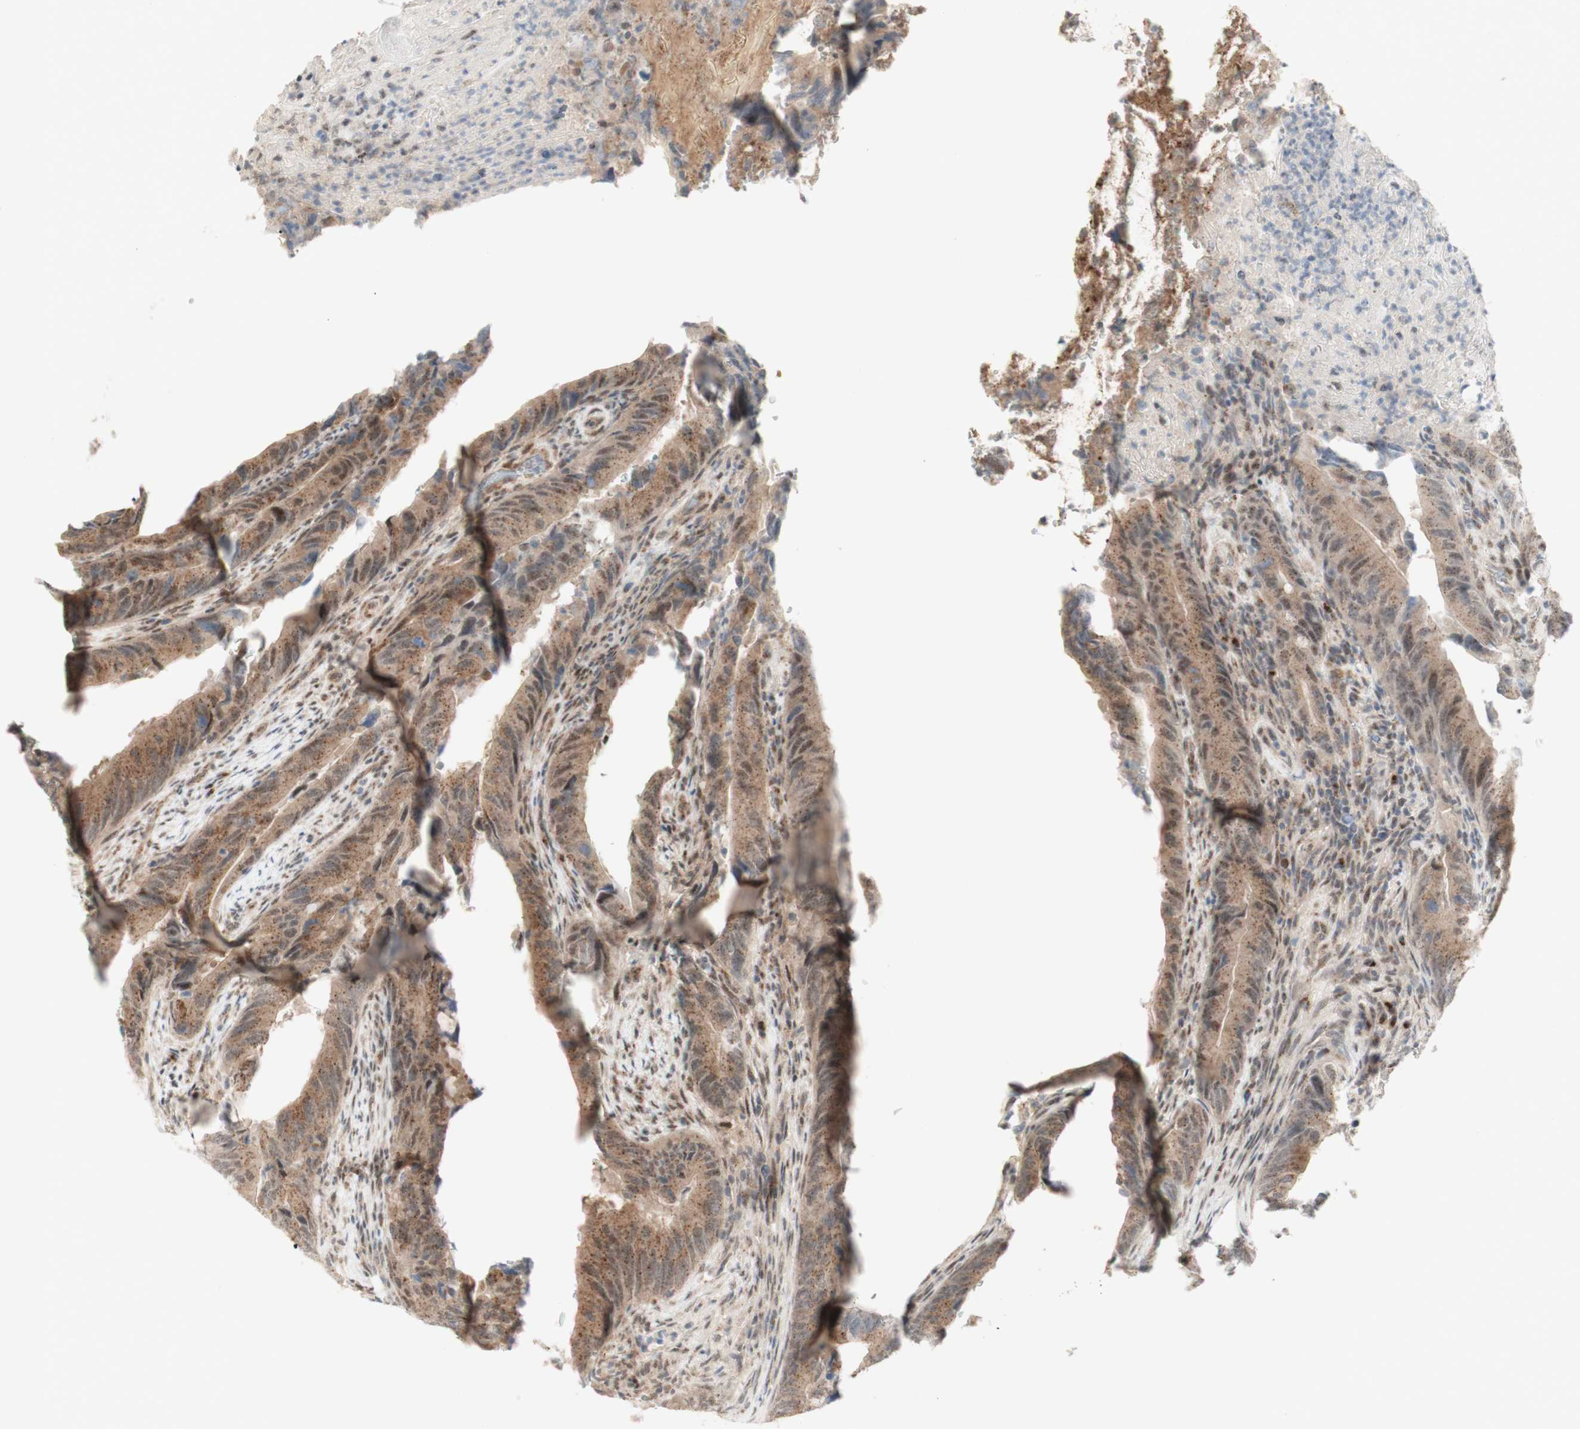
{"staining": {"intensity": "moderate", "quantity": ">75%", "location": "cytoplasmic/membranous"}, "tissue": "colorectal cancer", "cell_type": "Tumor cells", "image_type": "cancer", "snomed": [{"axis": "morphology", "description": "Normal tissue, NOS"}, {"axis": "morphology", "description": "Adenocarcinoma, NOS"}, {"axis": "topography", "description": "Colon"}], "caption": "A high-resolution micrograph shows immunohistochemistry (IHC) staining of colorectal adenocarcinoma, which reveals moderate cytoplasmic/membranous expression in about >75% of tumor cells.", "gene": "CYLD", "patient": {"sex": "male", "age": 56}}